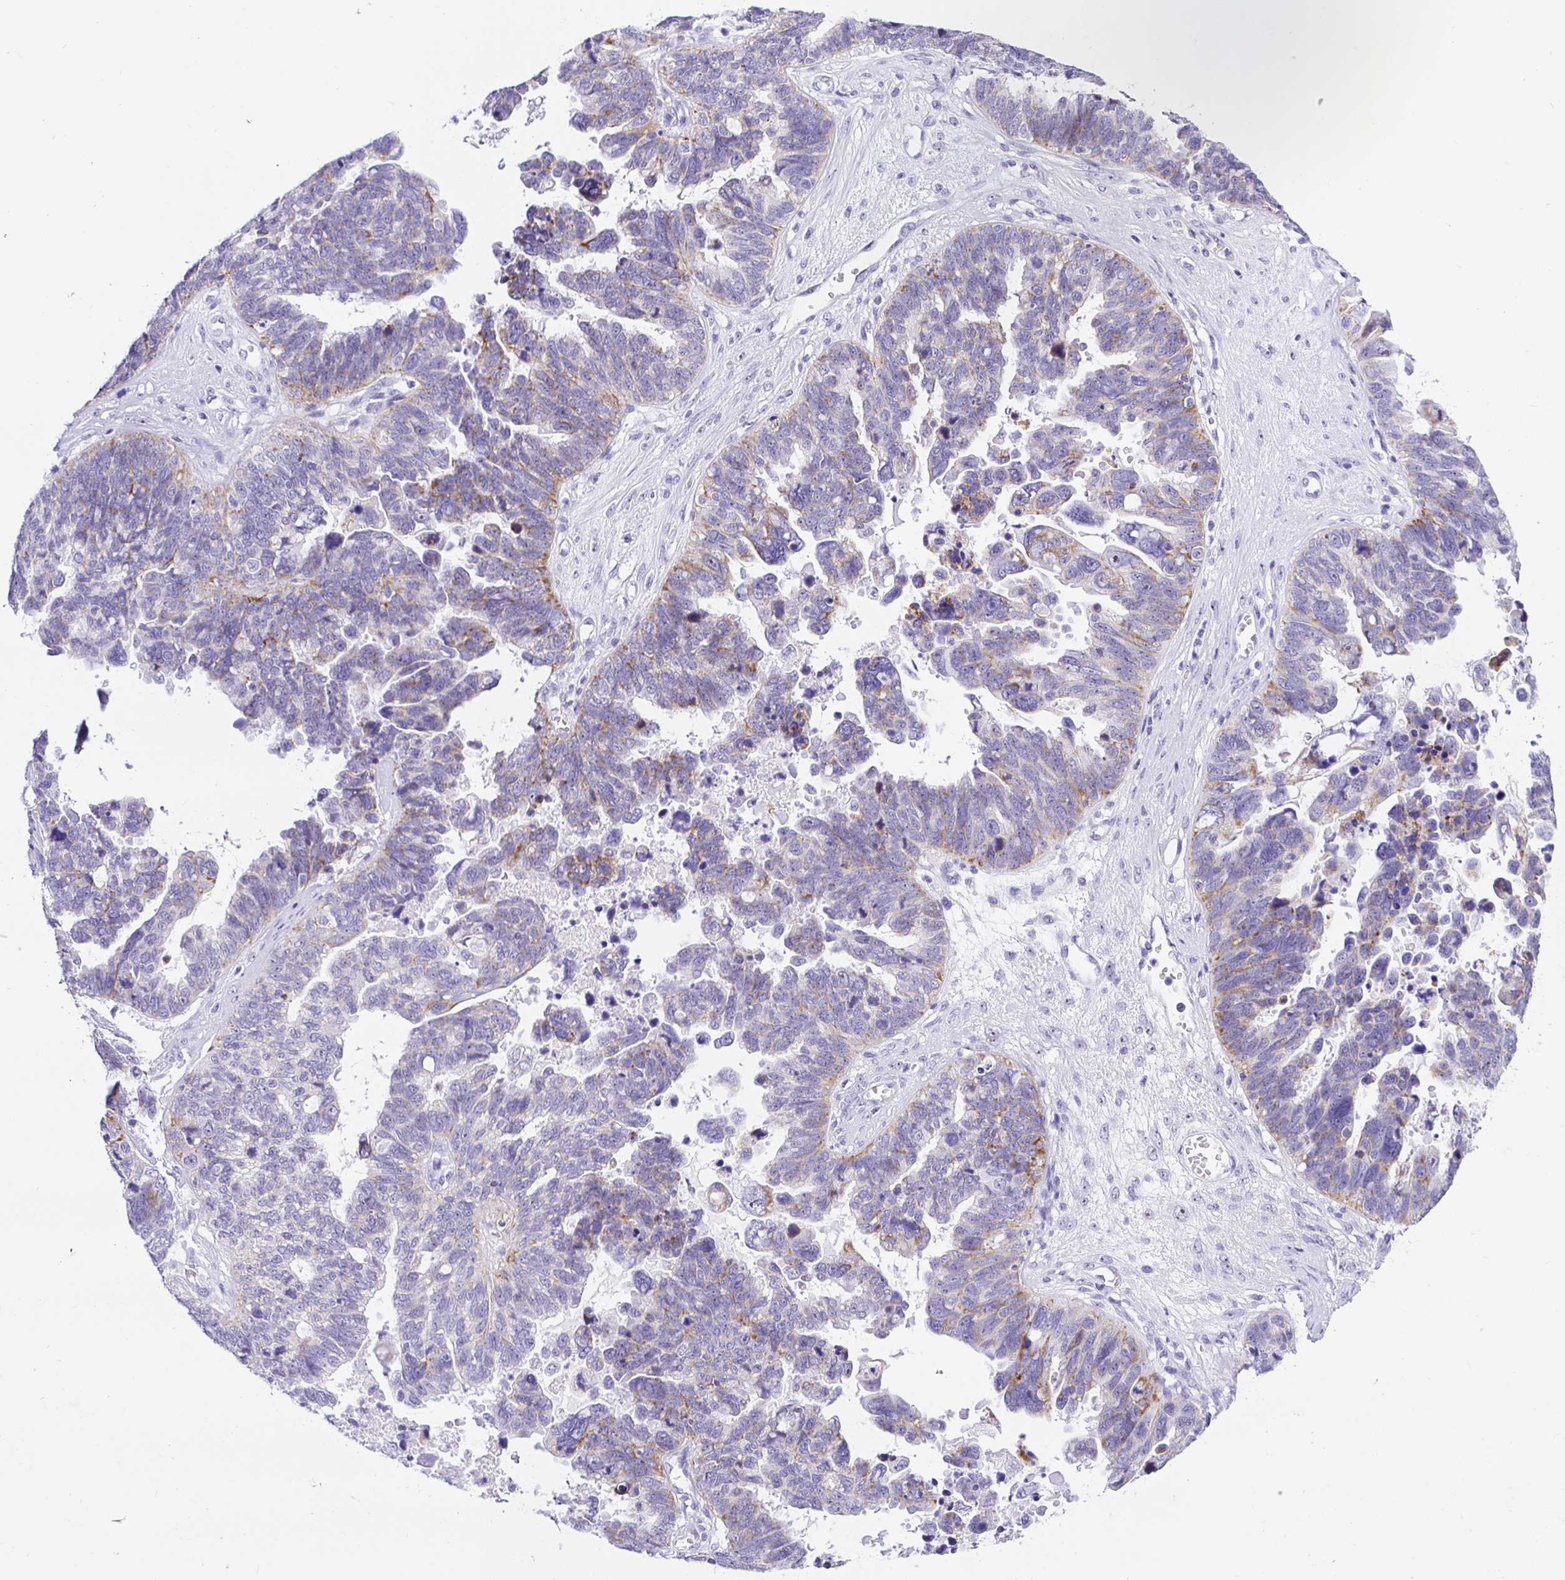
{"staining": {"intensity": "moderate", "quantity": "<25%", "location": "cytoplasmic/membranous"}, "tissue": "ovarian cancer", "cell_type": "Tumor cells", "image_type": "cancer", "snomed": [{"axis": "morphology", "description": "Cystadenocarcinoma, serous, NOS"}, {"axis": "topography", "description": "Ovary"}], "caption": "IHC micrograph of neoplastic tissue: ovarian serous cystadenocarcinoma stained using immunohistochemistry exhibits low levels of moderate protein expression localized specifically in the cytoplasmic/membranous of tumor cells, appearing as a cytoplasmic/membranous brown color.", "gene": "PRAMEF19", "patient": {"sex": "female", "age": 60}}